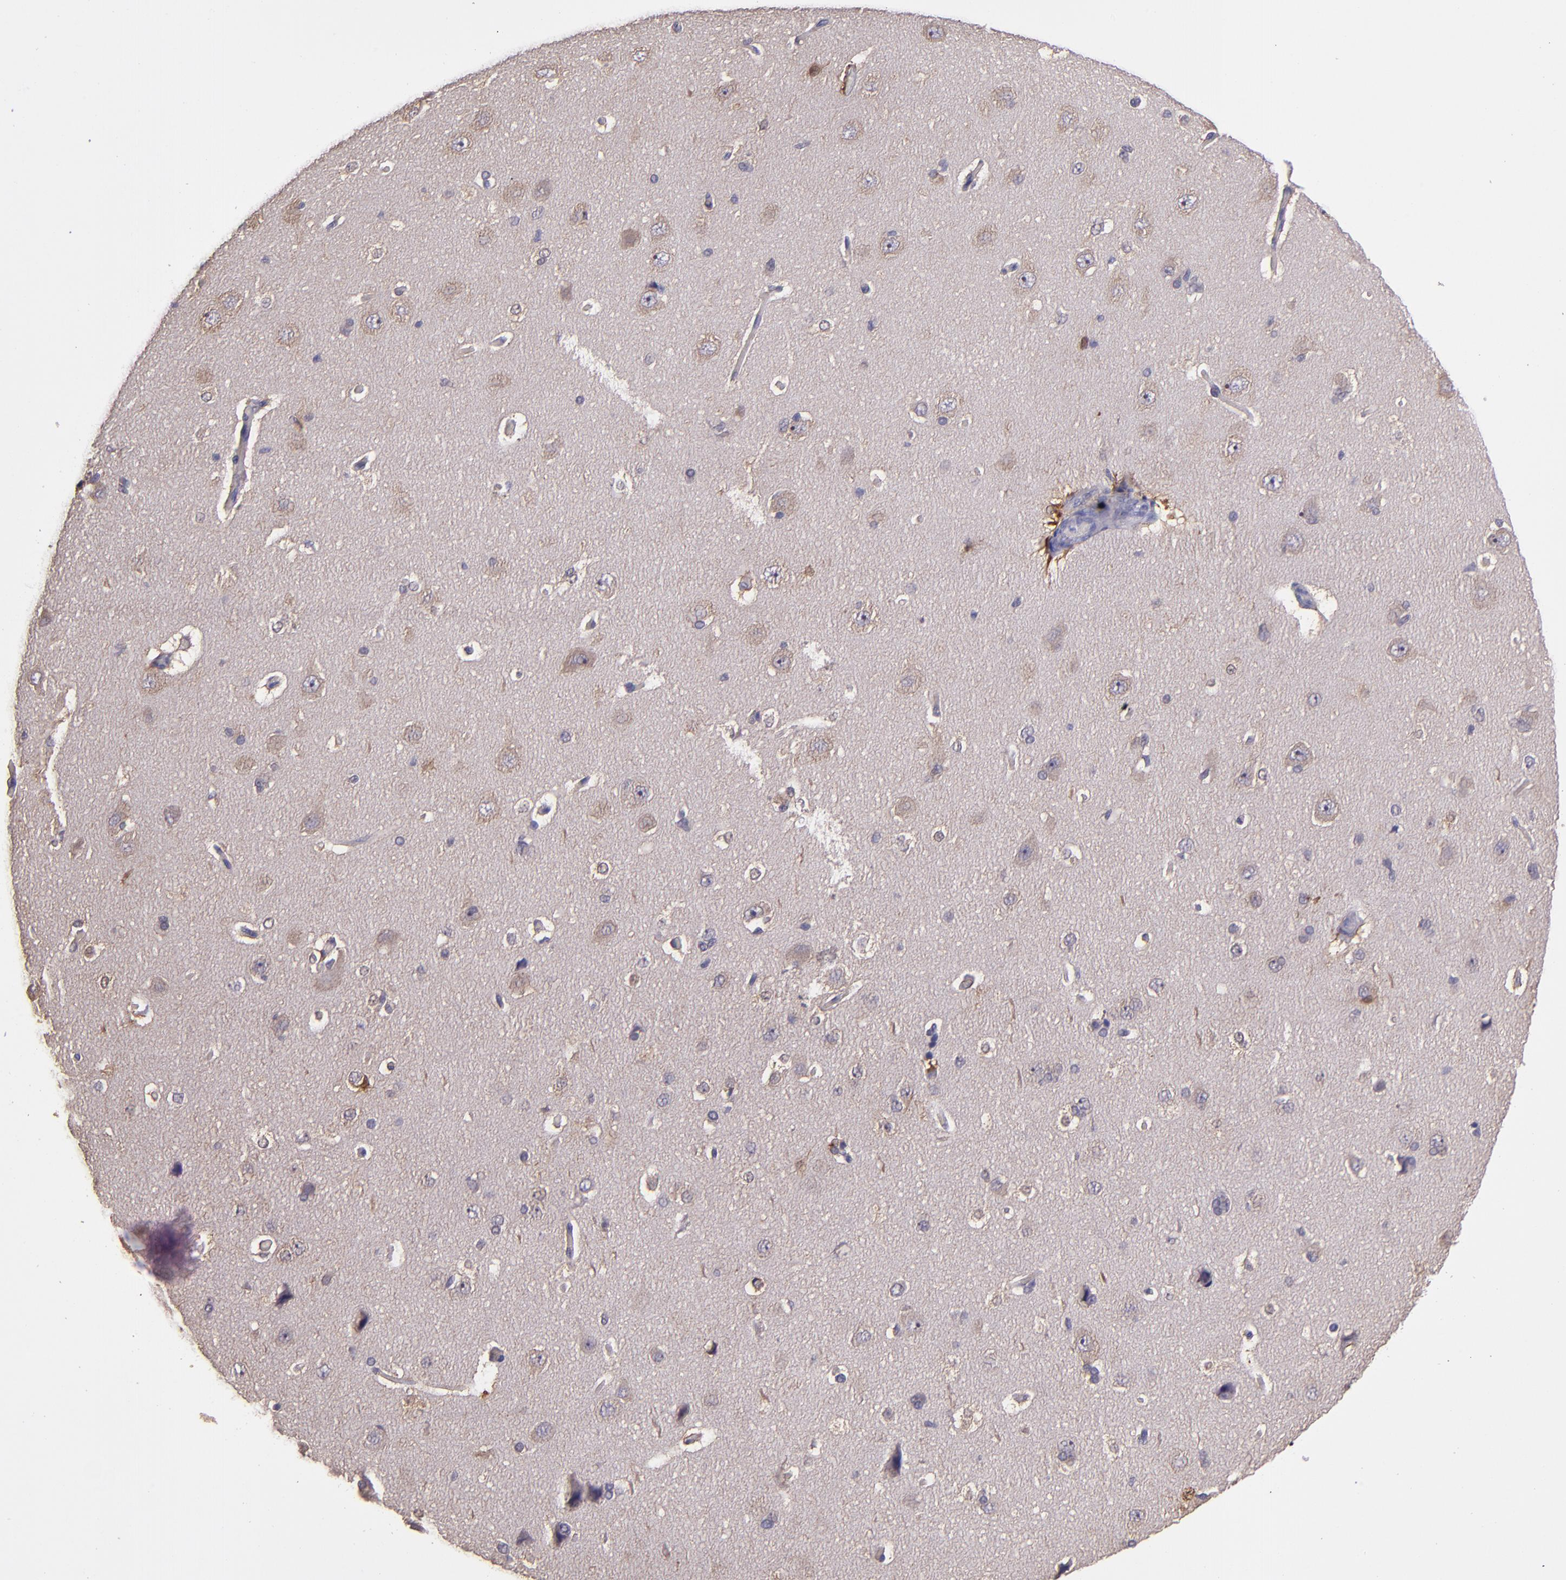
{"staining": {"intensity": "negative", "quantity": "none", "location": "none"}, "tissue": "cerebral cortex", "cell_type": "Endothelial cells", "image_type": "normal", "snomed": [{"axis": "morphology", "description": "Normal tissue, NOS"}, {"axis": "topography", "description": "Cerebral cortex"}], "caption": "Endothelial cells are negative for protein expression in normal human cerebral cortex. Nuclei are stained in blue.", "gene": "PAPPA", "patient": {"sex": "female", "age": 45}}